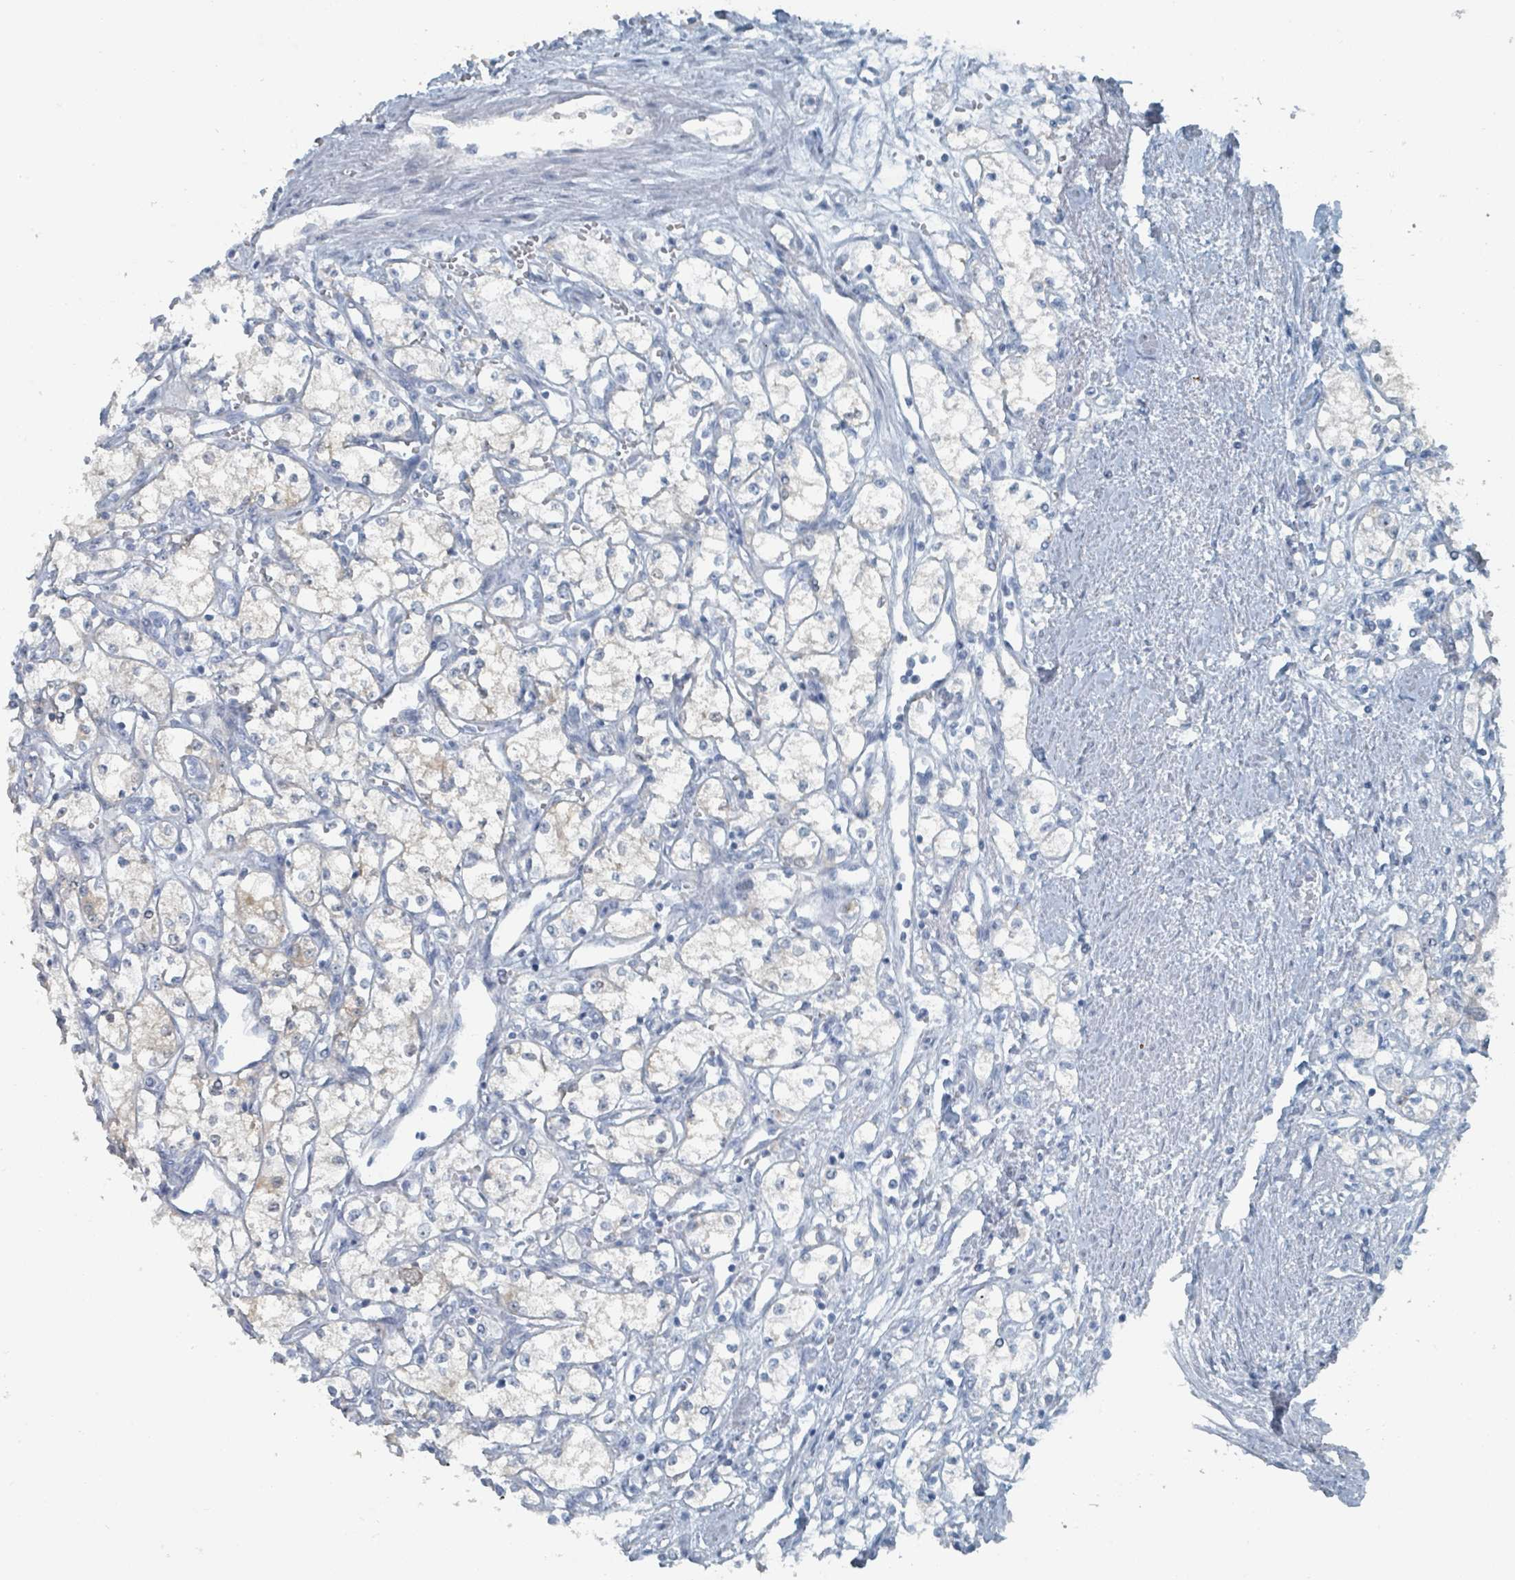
{"staining": {"intensity": "weak", "quantity": "<25%", "location": "cytoplasmic/membranous"}, "tissue": "renal cancer", "cell_type": "Tumor cells", "image_type": "cancer", "snomed": [{"axis": "morphology", "description": "Adenocarcinoma, NOS"}, {"axis": "topography", "description": "Kidney"}], "caption": "IHC of human renal cancer (adenocarcinoma) exhibits no expression in tumor cells.", "gene": "GAMT", "patient": {"sex": "male", "age": 59}}